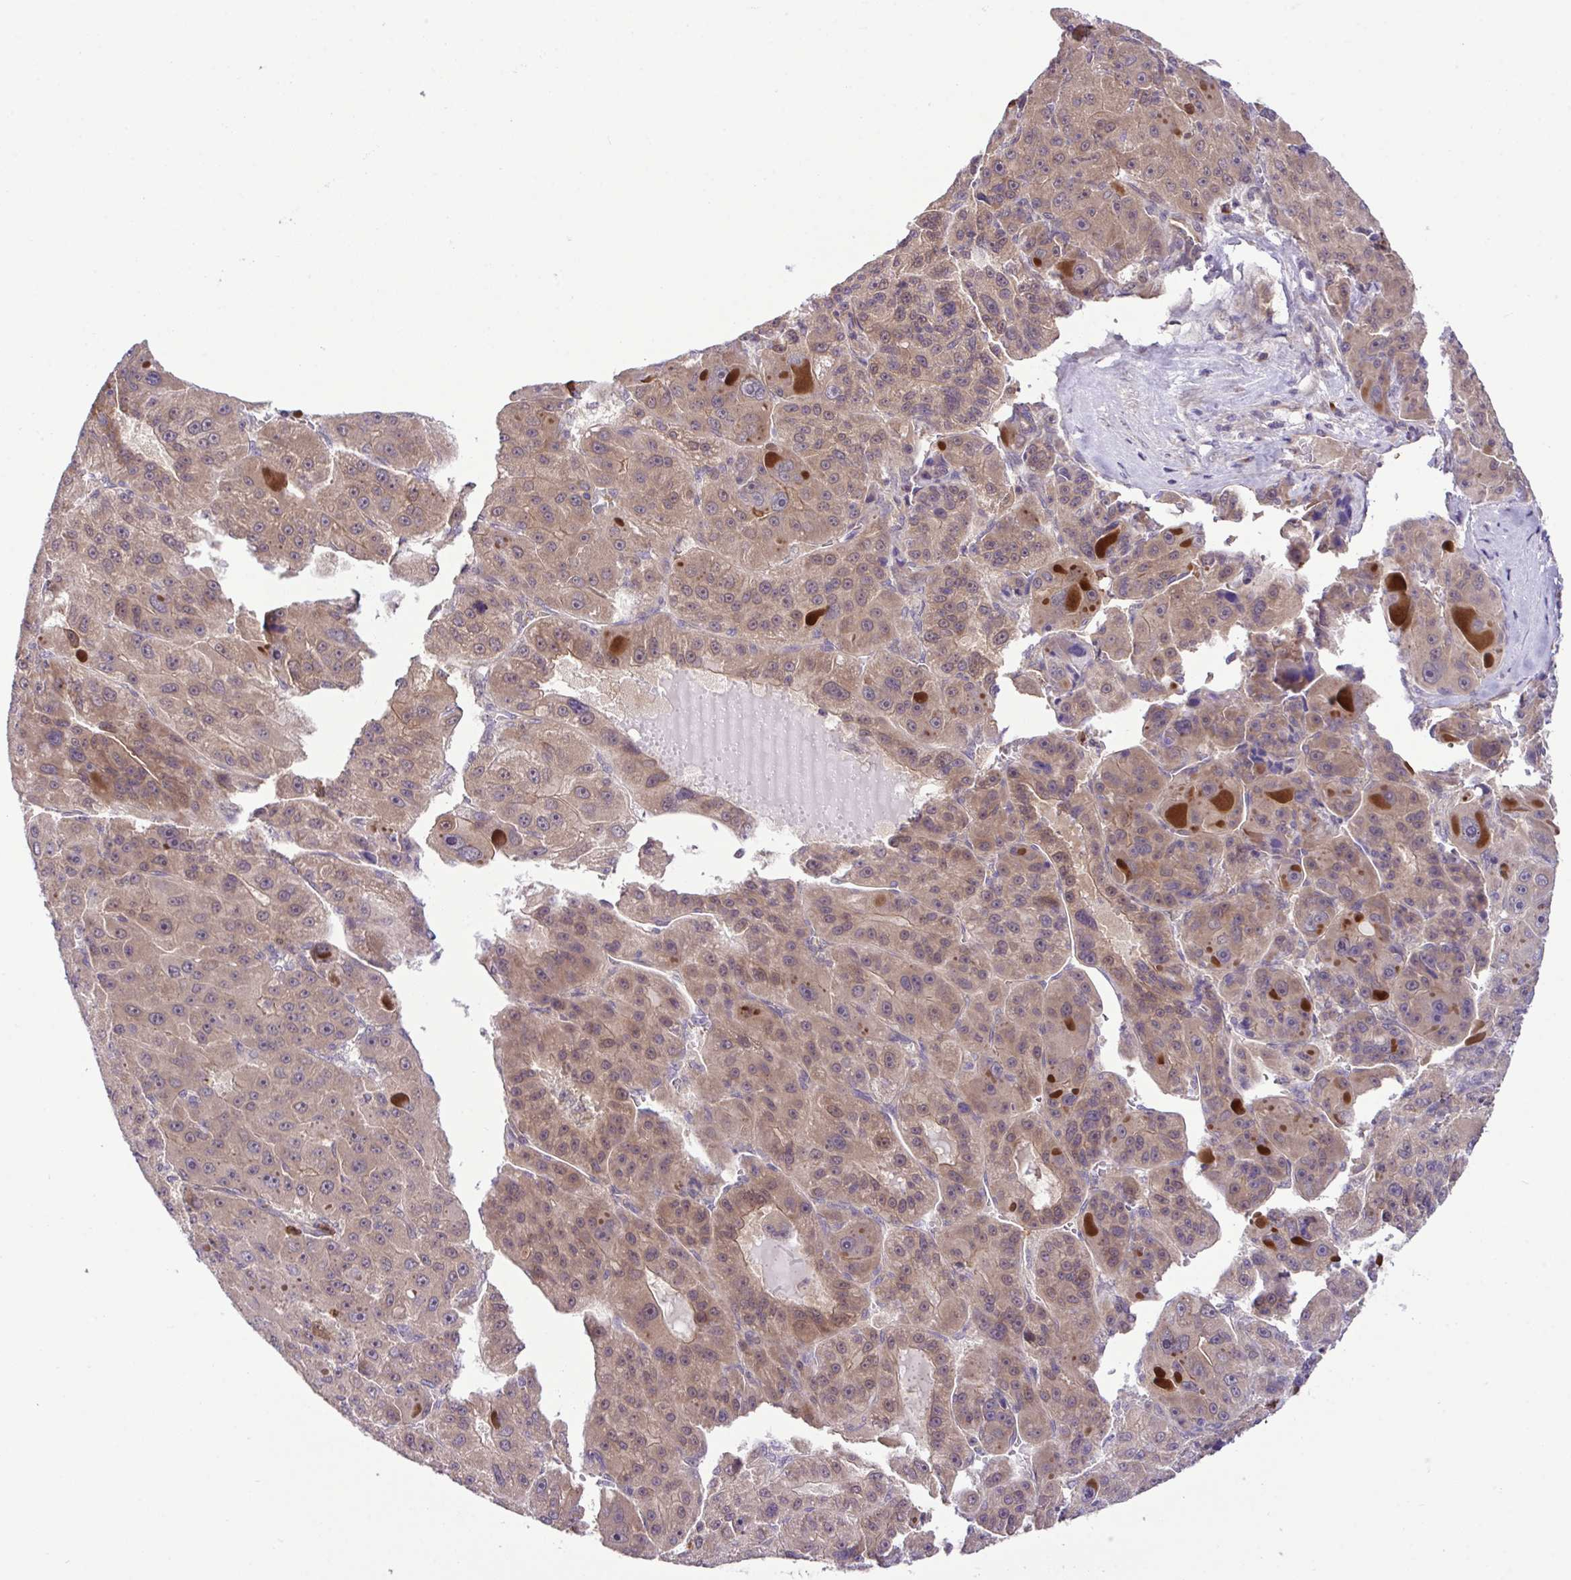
{"staining": {"intensity": "moderate", "quantity": ">75%", "location": "cytoplasmic/membranous,nuclear"}, "tissue": "liver cancer", "cell_type": "Tumor cells", "image_type": "cancer", "snomed": [{"axis": "morphology", "description": "Carcinoma, Hepatocellular, NOS"}, {"axis": "topography", "description": "Liver"}], "caption": "There is medium levels of moderate cytoplasmic/membranous and nuclear staining in tumor cells of liver cancer (hepatocellular carcinoma), as demonstrated by immunohistochemical staining (brown color).", "gene": "CMPK1", "patient": {"sex": "male", "age": 76}}